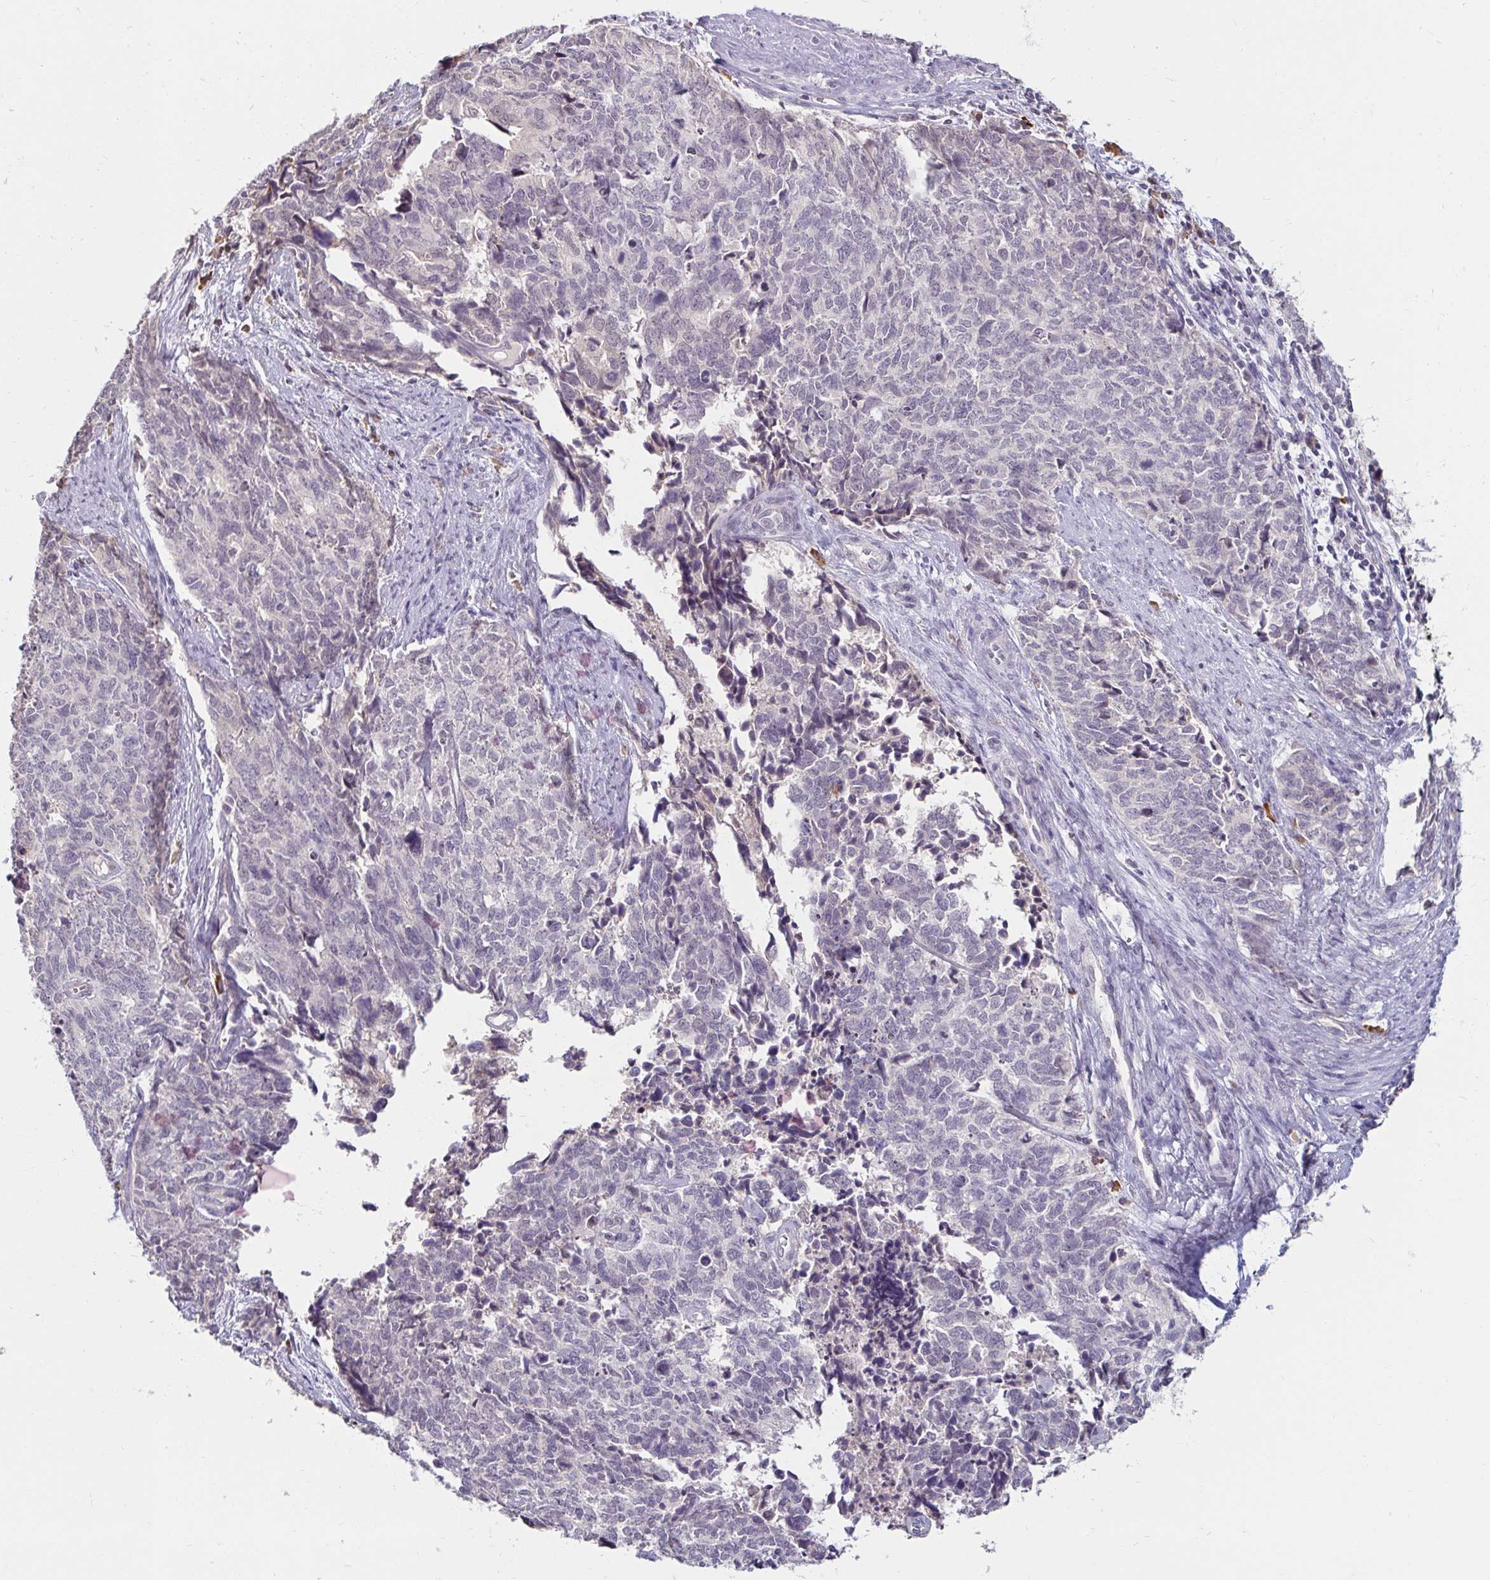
{"staining": {"intensity": "negative", "quantity": "none", "location": "none"}, "tissue": "cervical cancer", "cell_type": "Tumor cells", "image_type": "cancer", "snomed": [{"axis": "morphology", "description": "Adenocarcinoma, NOS"}, {"axis": "topography", "description": "Cervix"}], "caption": "The image exhibits no staining of tumor cells in cervical adenocarcinoma.", "gene": "DDN", "patient": {"sex": "female", "age": 63}}